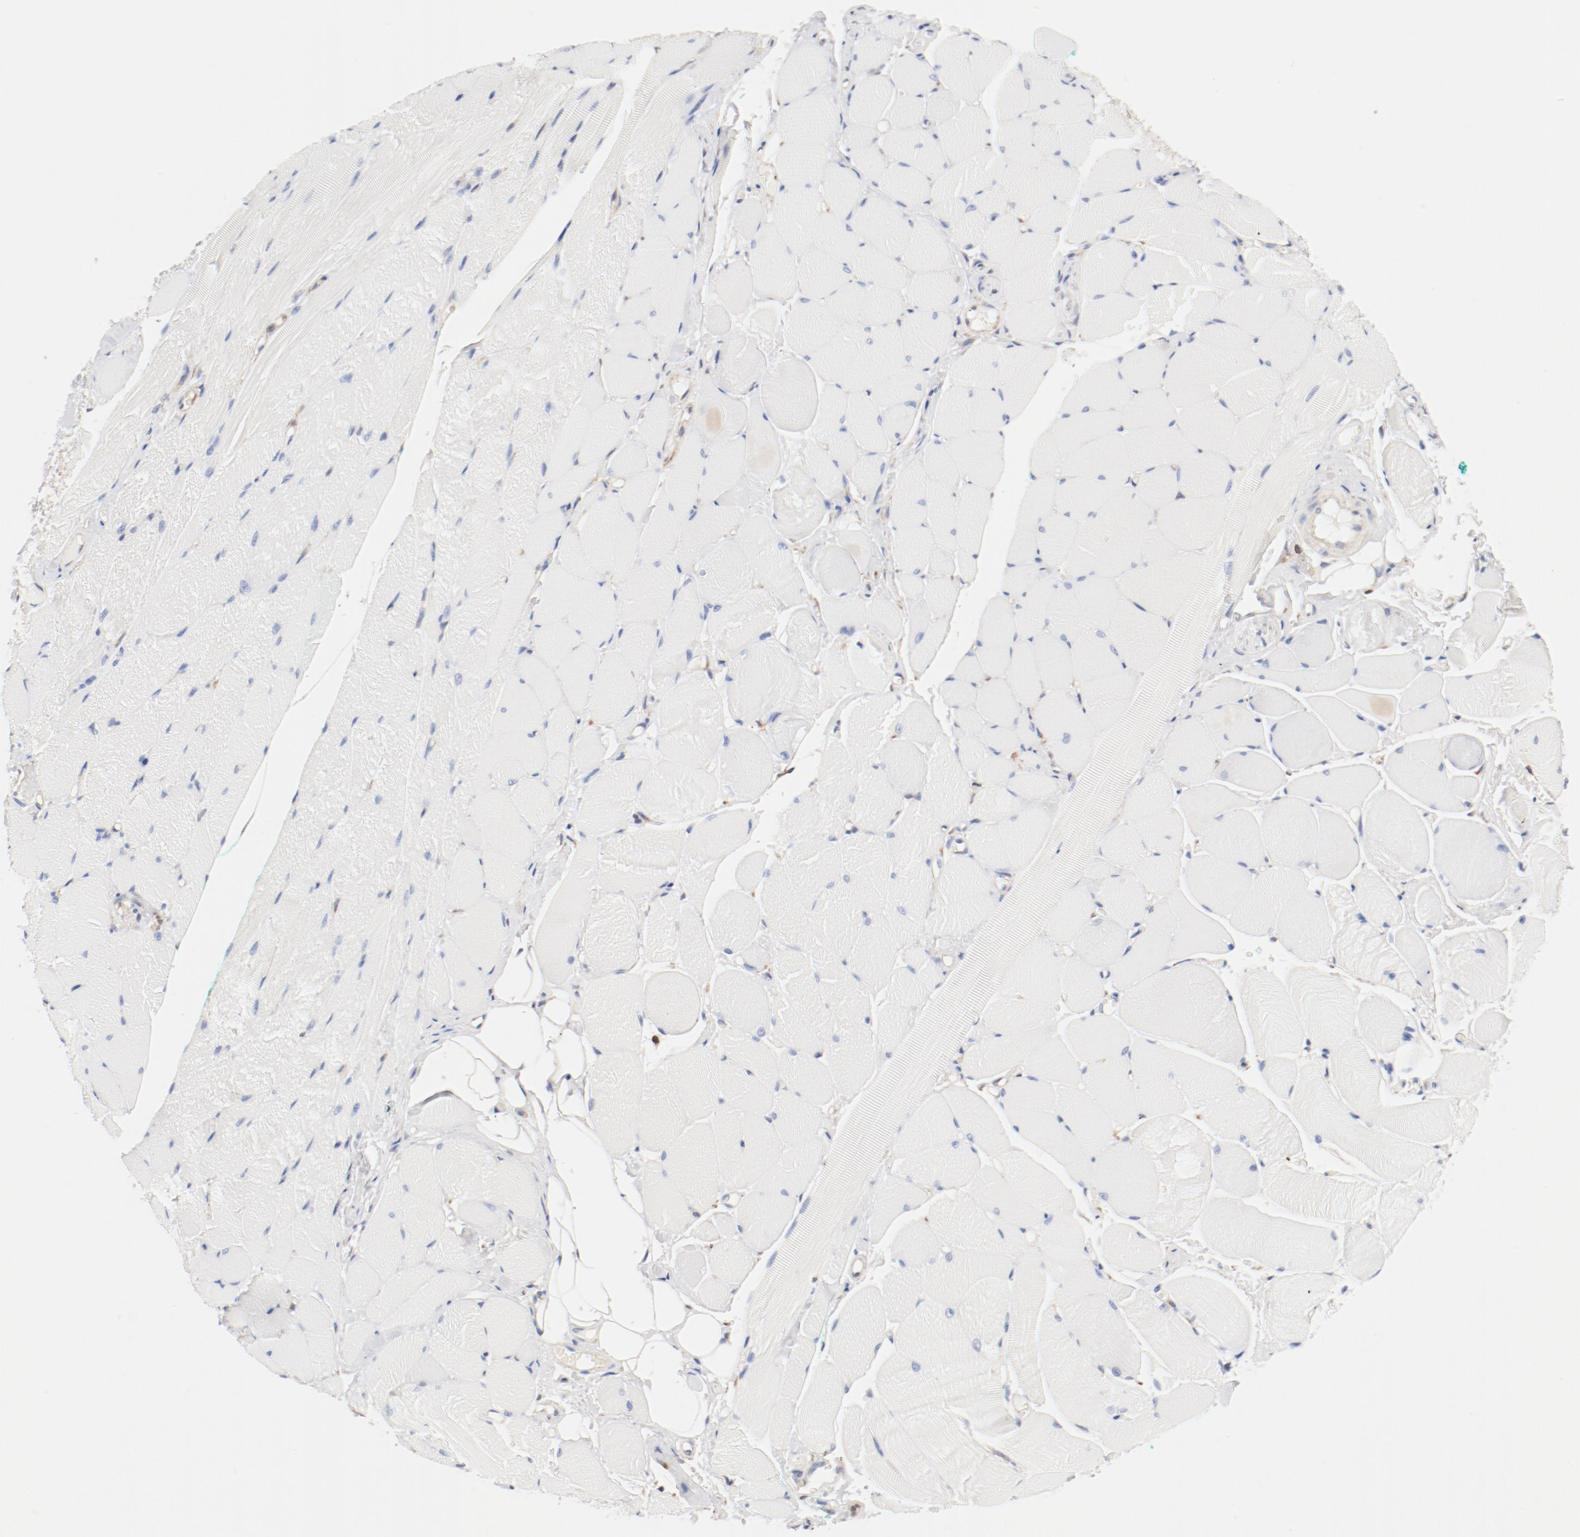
{"staining": {"intensity": "negative", "quantity": "none", "location": "none"}, "tissue": "skeletal muscle", "cell_type": "Myocytes", "image_type": "normal", "snomed": [{"axis": "morphology", "description": "Normal tissue, NOS"}, {"axis": "topography", "description": "Skeletal muscle"}, {"axis": "topography", "description": "Peripheral nerve tissue"}], "caption": "The IHC histopathology image has no significant positivity in myocytes of skeletal muscle.", "gene": "PDPK1", "patient": {"sex": "female", "age": 84}}